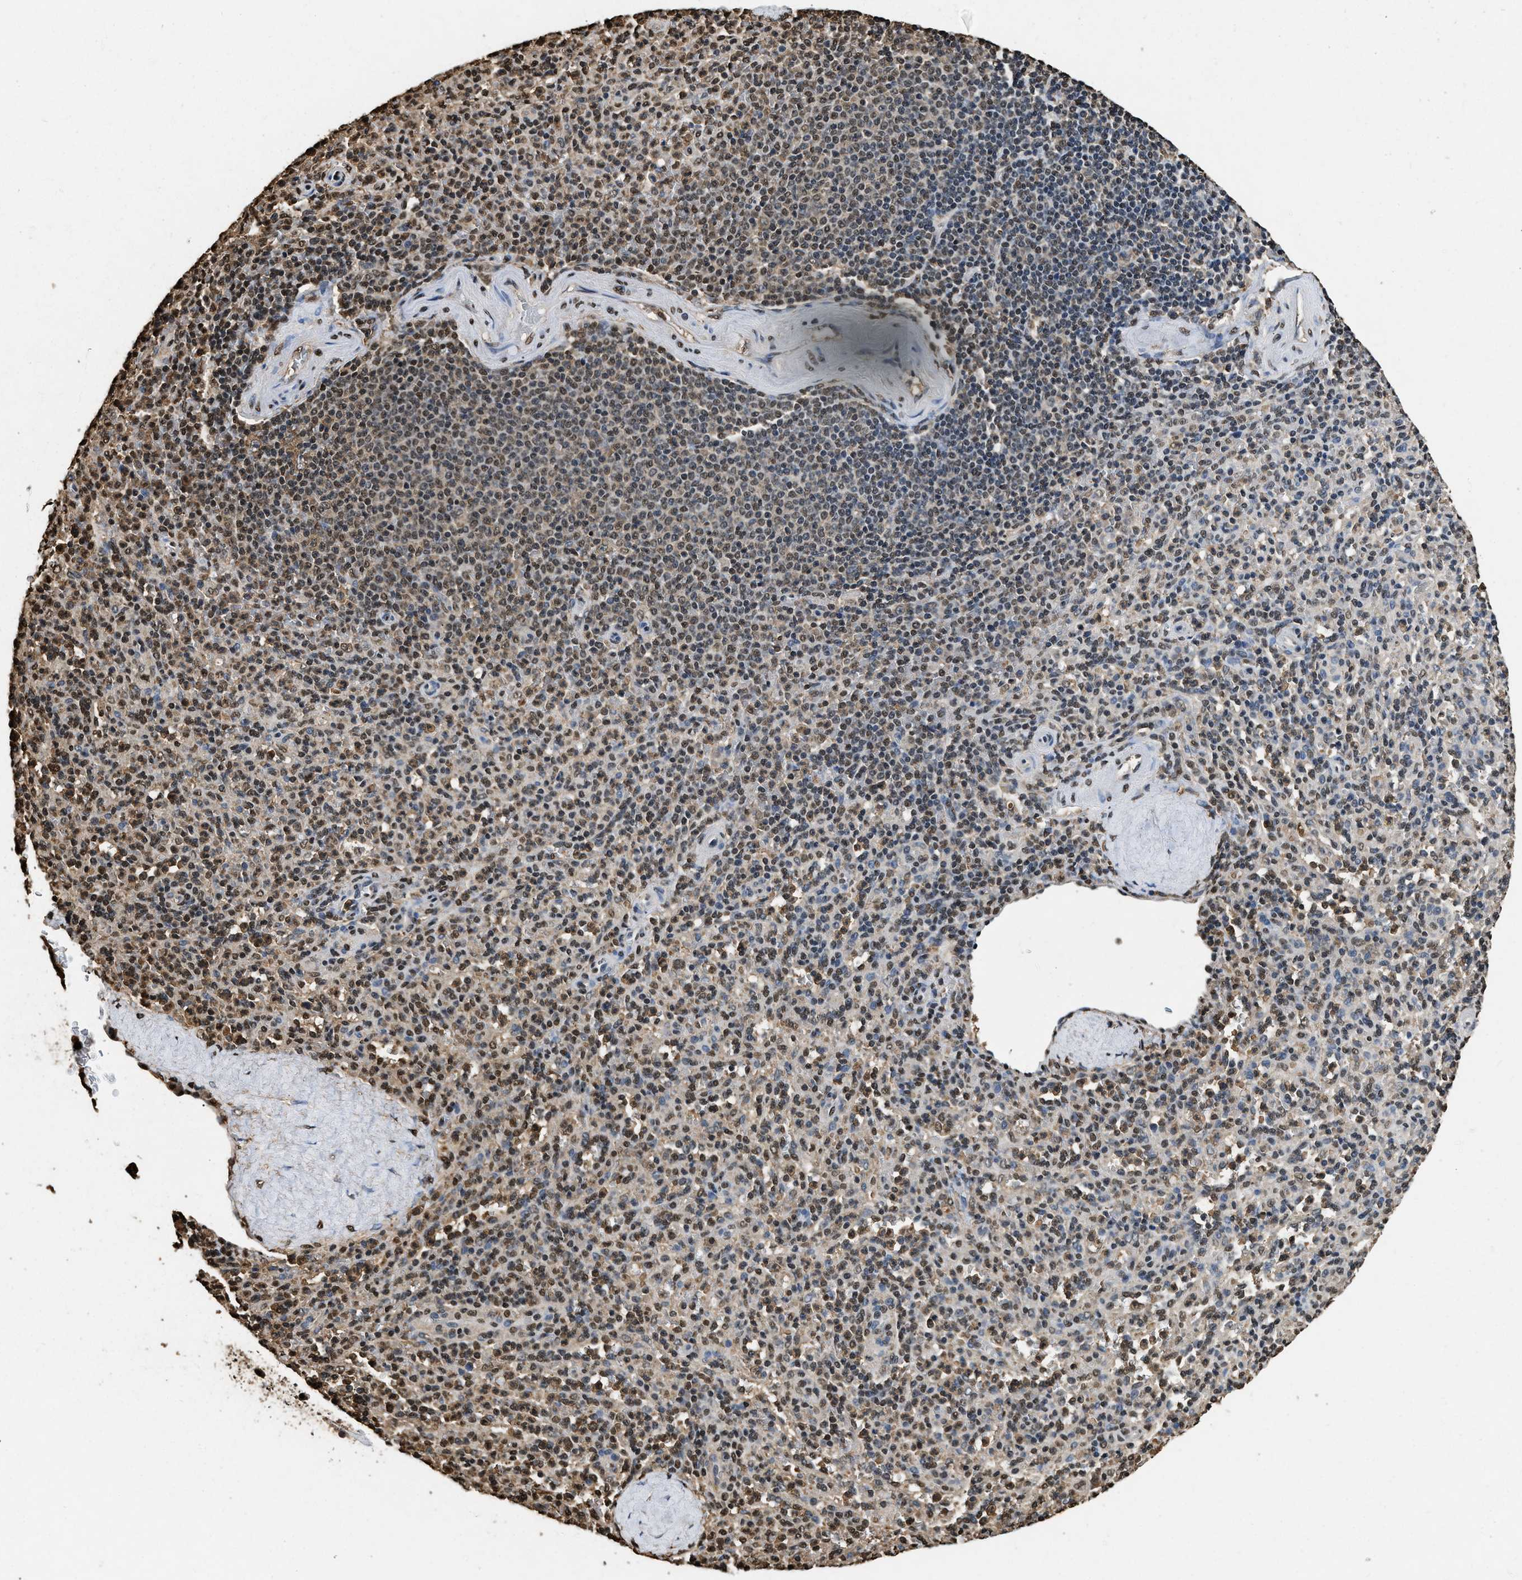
{"staining": {"intensity": "moderate", "quantity": "25%-75%", "location": "nuclear"}, "tissue": "spleen", "cell_type": "Cells in red pulp", "image_type": "normal", "snomed": [{"axis": "morphology", "description": "Normal tissue, NOS"}, {"axis": "topography", "description": "Spleen"}], "caption": "The immunohistochemical stain highlights moderate nuclear staining in cells in red pulp of unremarkable spleen.", "gene": "GAPDH", "patient": {"sex": "male", "age": 36}}